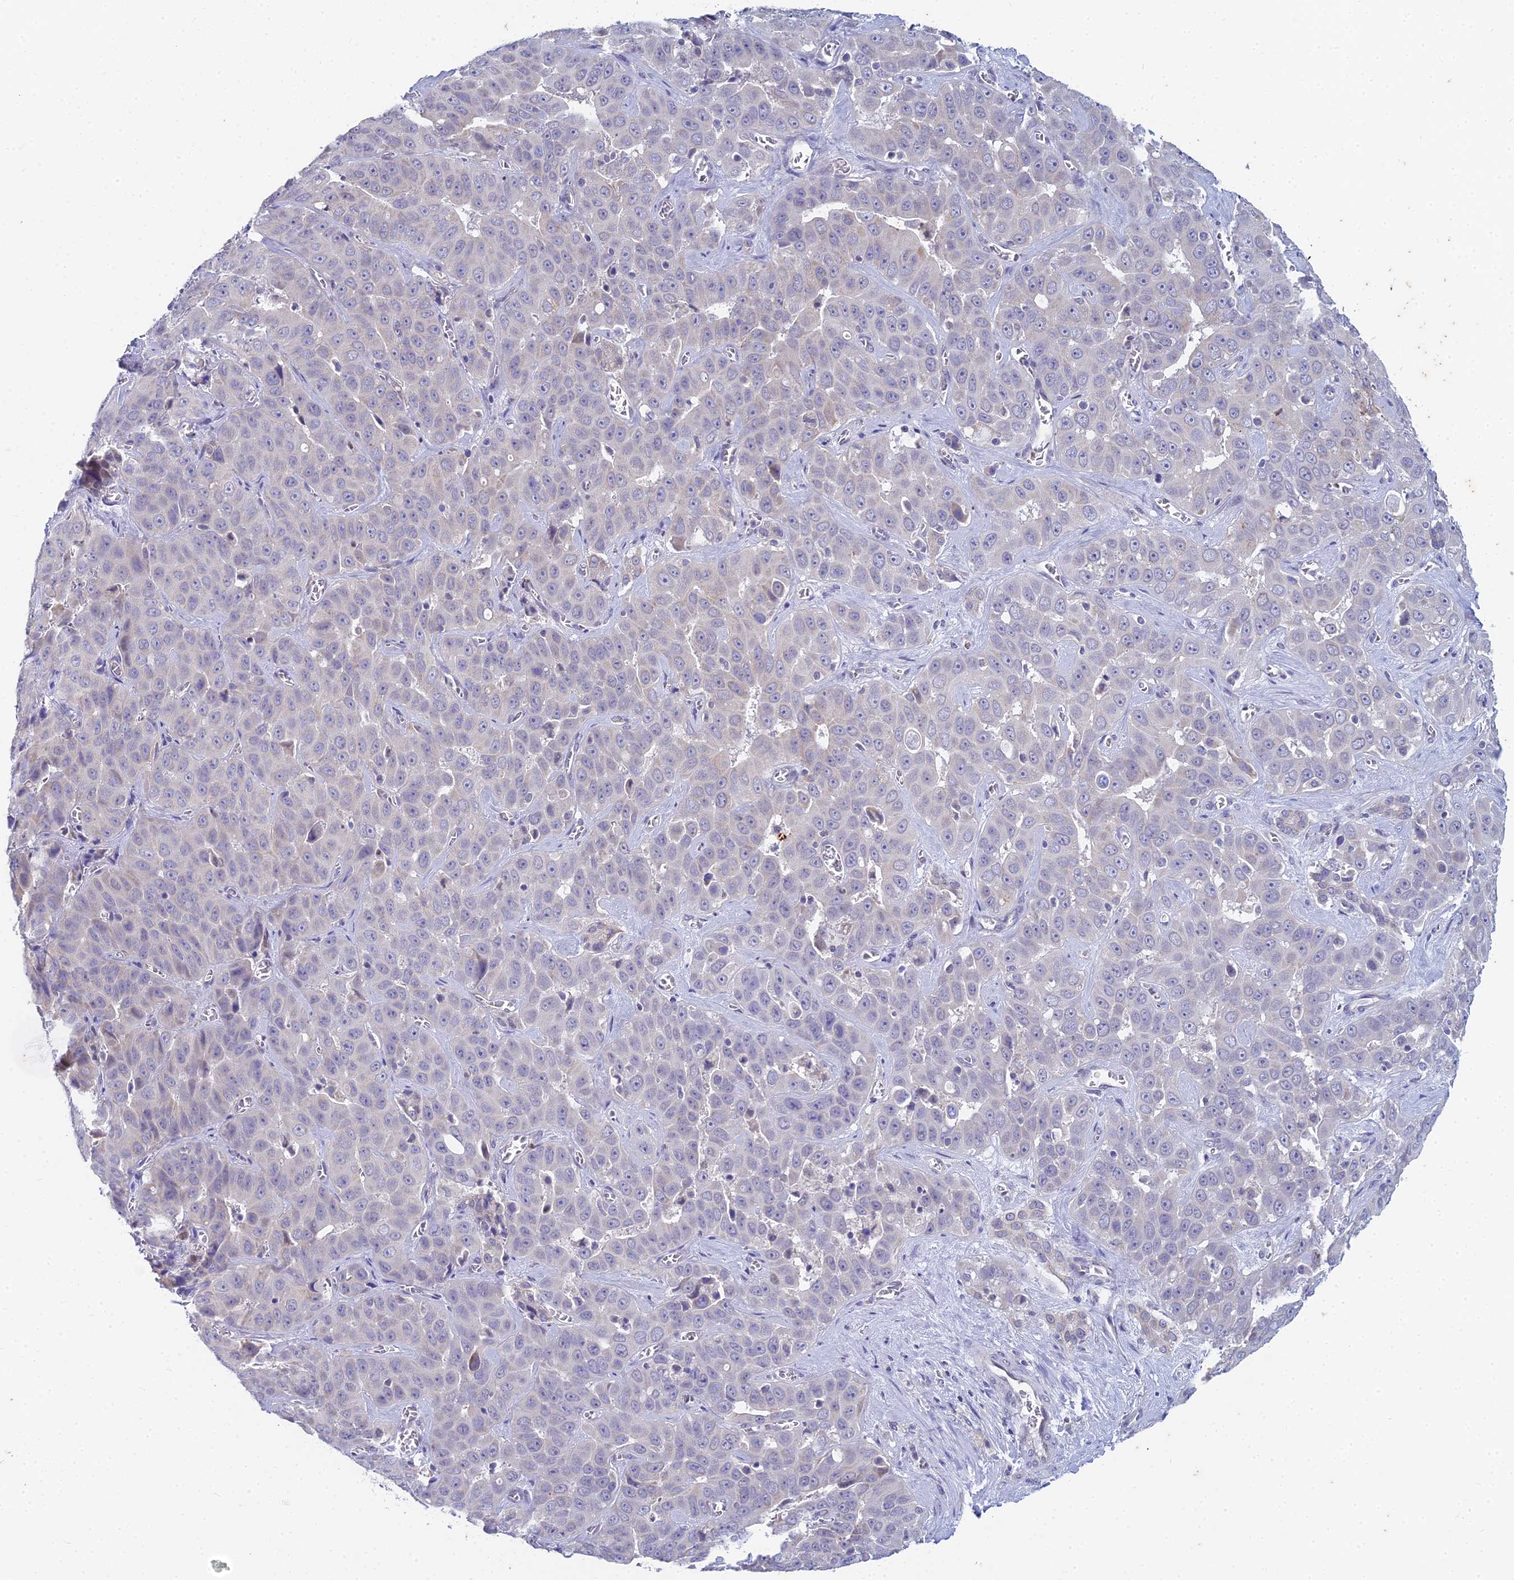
{"staining": {"intensity": "negative", "quantity": "none", "location": "none"}, "tissue": "liver cancer", "cell_type": "Tumor cells", "image_type": "cancer", "snomed": [{"axis": "morphology", "description": "Cholangiocarcinoma"}, {"axis": "topography", "description": "Liver"}], "caption": "Human liver cancer stained for a protein using immunohistochemistry (IHC) displays no expression in tumor cells.", "gene": "EEF2KMT", "patient": {"sex": "female", "age": 52}}